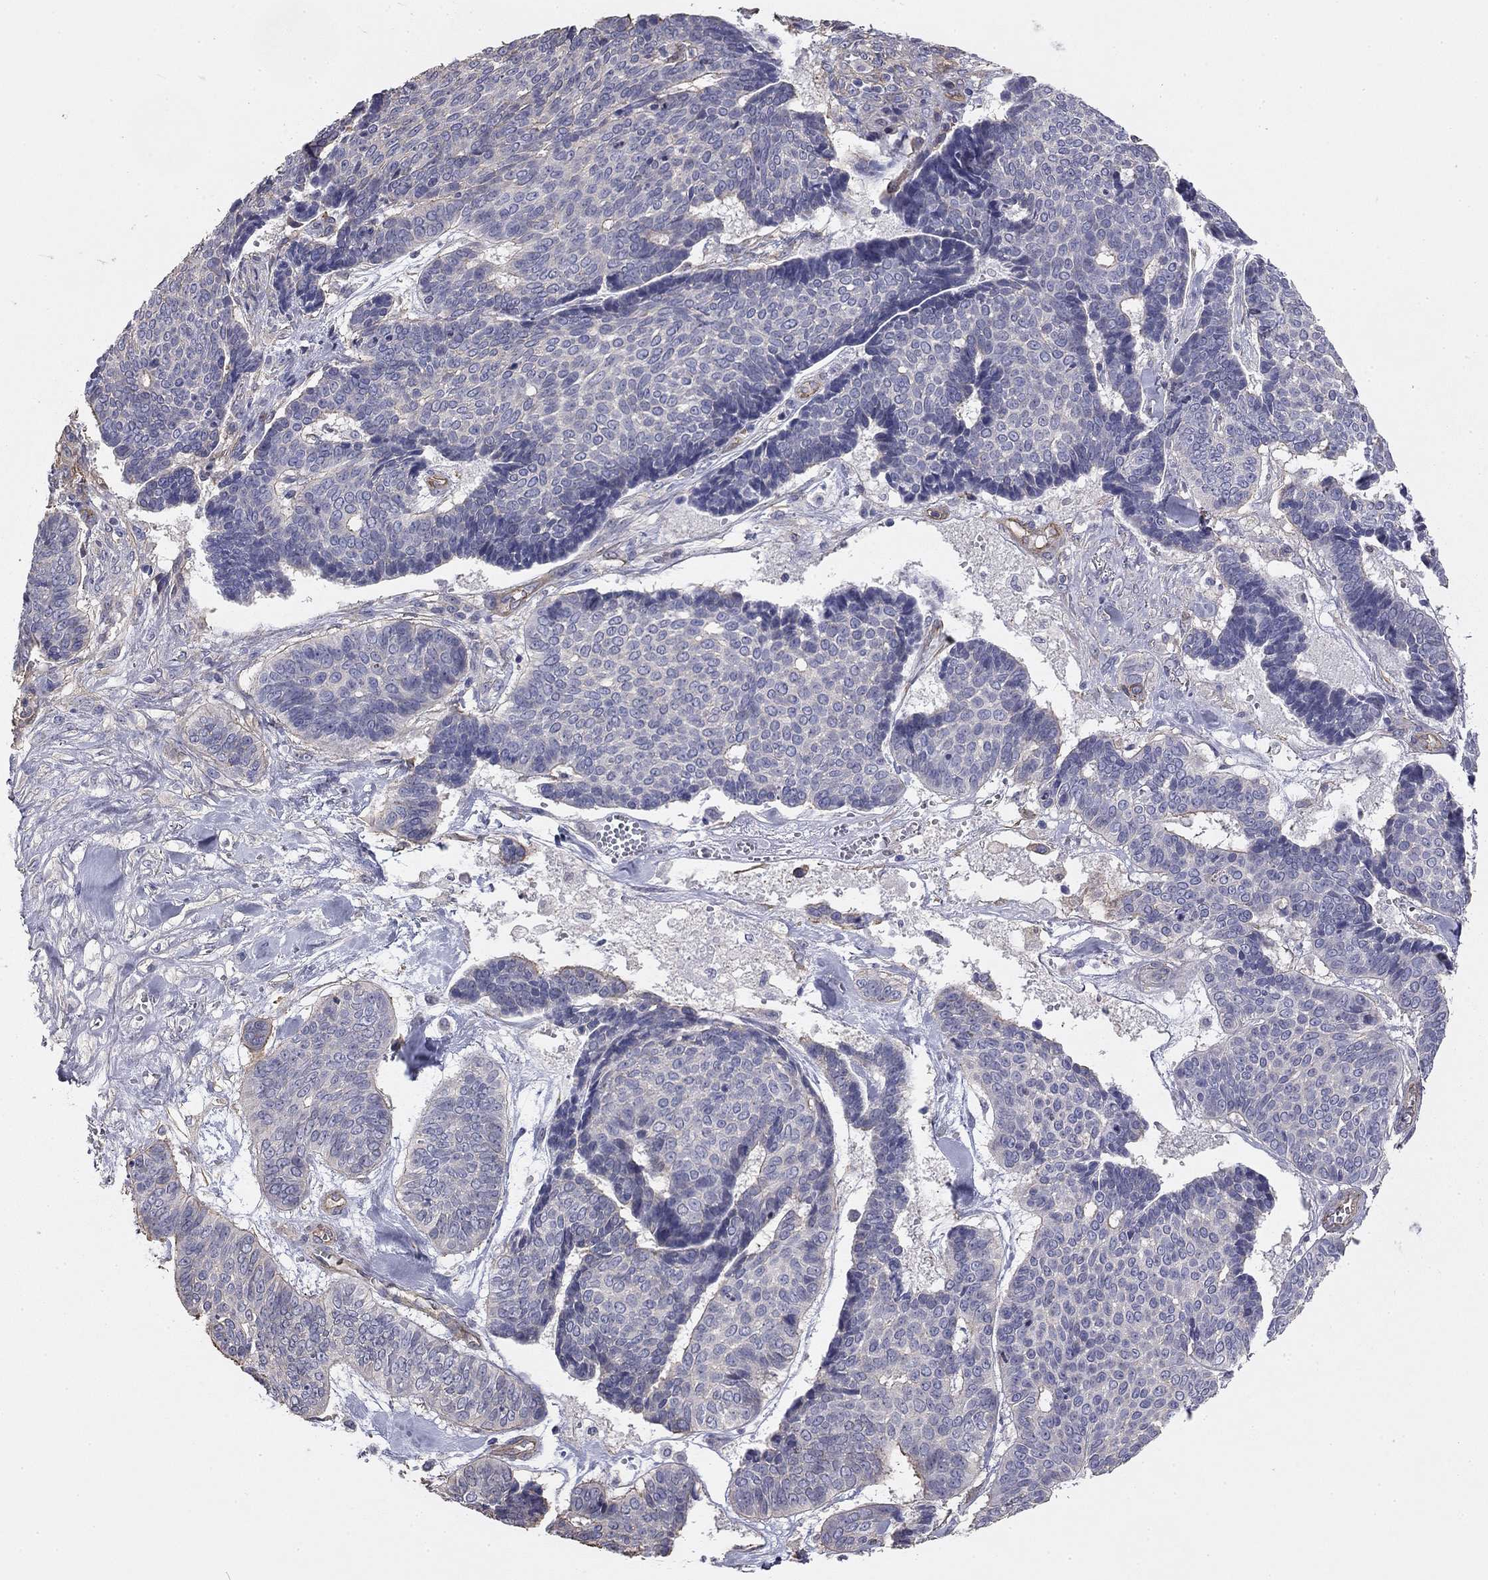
{"staining": {"intensity": "negative", "quantity": "none", "location": "none"}, "tissue": "skin cancer", "cell_type": "Tumor cells", "image_type": "cancer", "snomed": [{"axis": "morphology", "description": "Basal cell carcinoma"}, {"axis": "topography", "description": "Skin"}], "caption": "This is an immunohistochemistry micrograph of skin basal cell carcinoma. There is no expression in tumor cells.", "gene": "TCHH", "patient": {"sex": "male", "age": 86}}